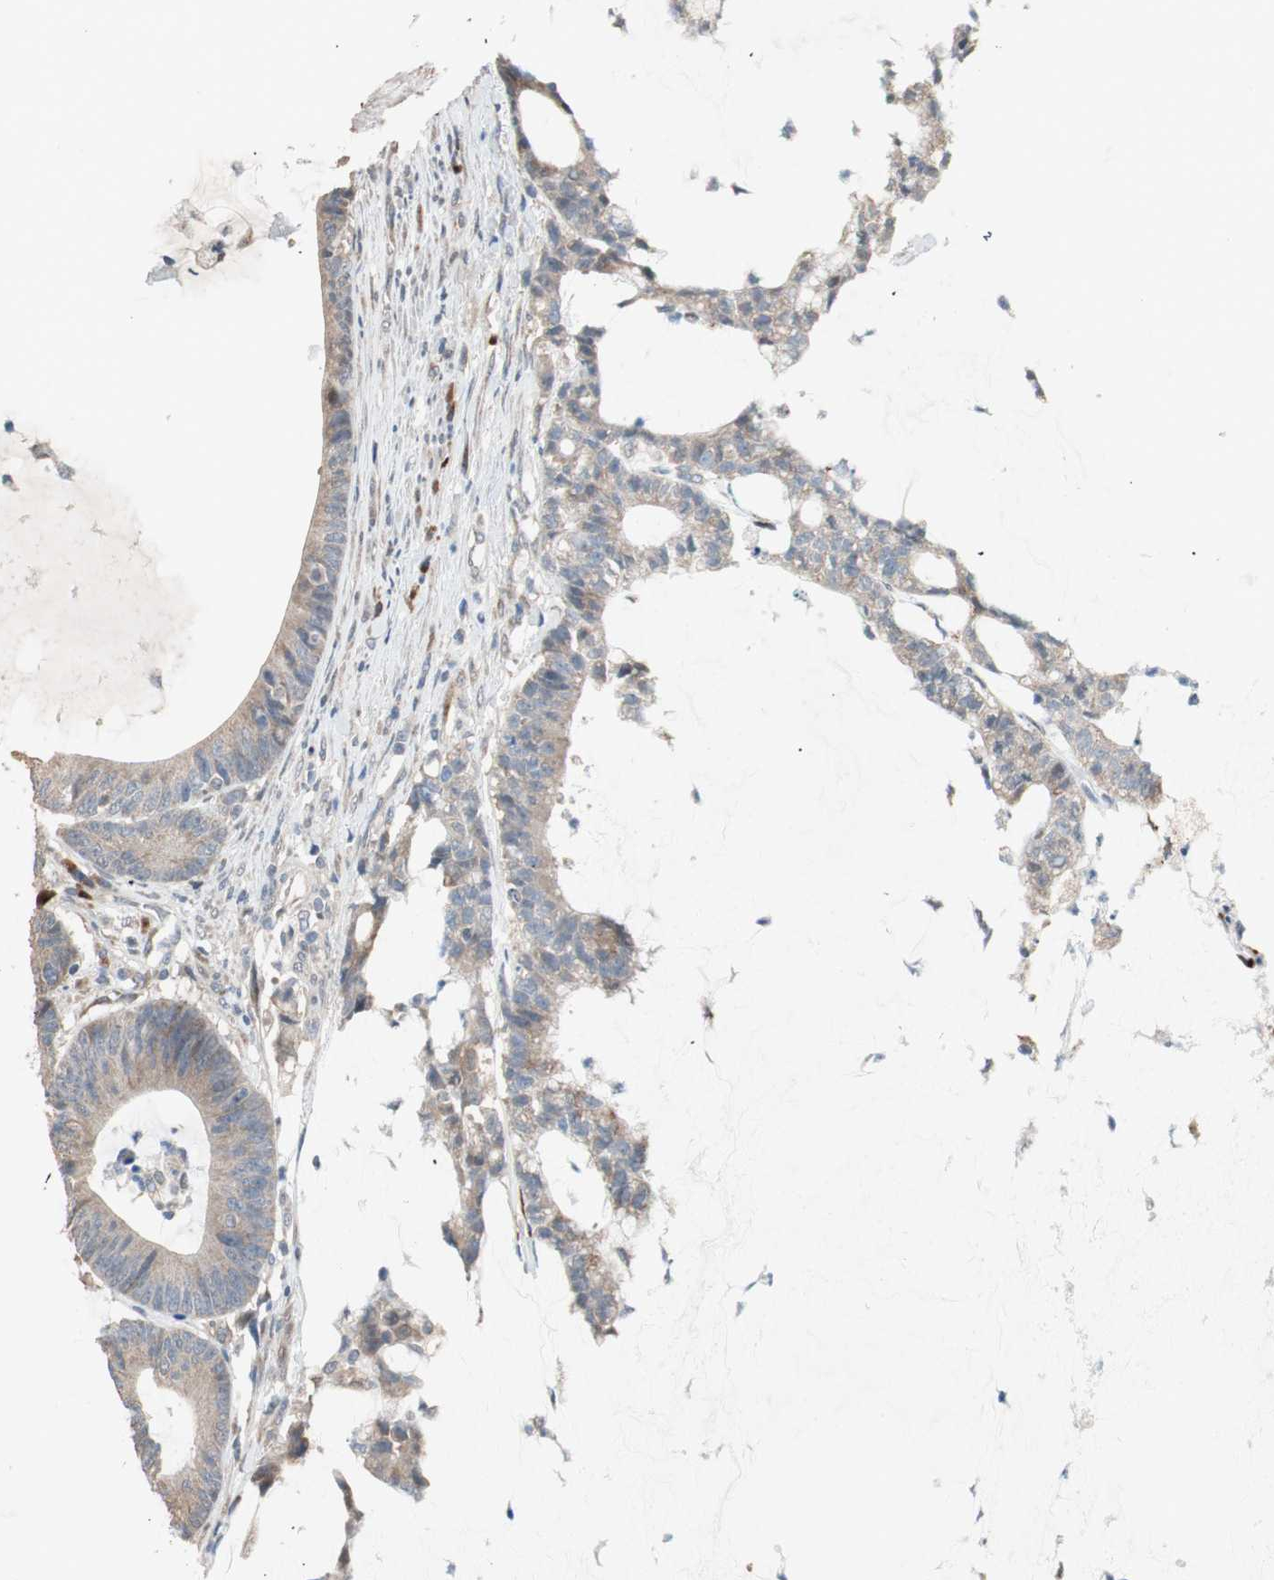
{"staining": {"intensity": "weak", "quantity": ">75%", "location": "cytoplasmic/membranous"}, "tissue": "colorectal cancer", "cell_type": "Tumor cells", "image_type": "cancer", "snomed": [{"axis": "morphology", "description": "Adenocarcinoma, NOS"}, {"axis": "topography", "description": "Colon"}], "caption": "Brown immunohistochemical staining in colorectal cancer reveals weak cytoplasmic/membranous staining in approximately >75% of tumor cells.", "gene": "RARRES1", "patient": {"sex": "female", "age": 84}}